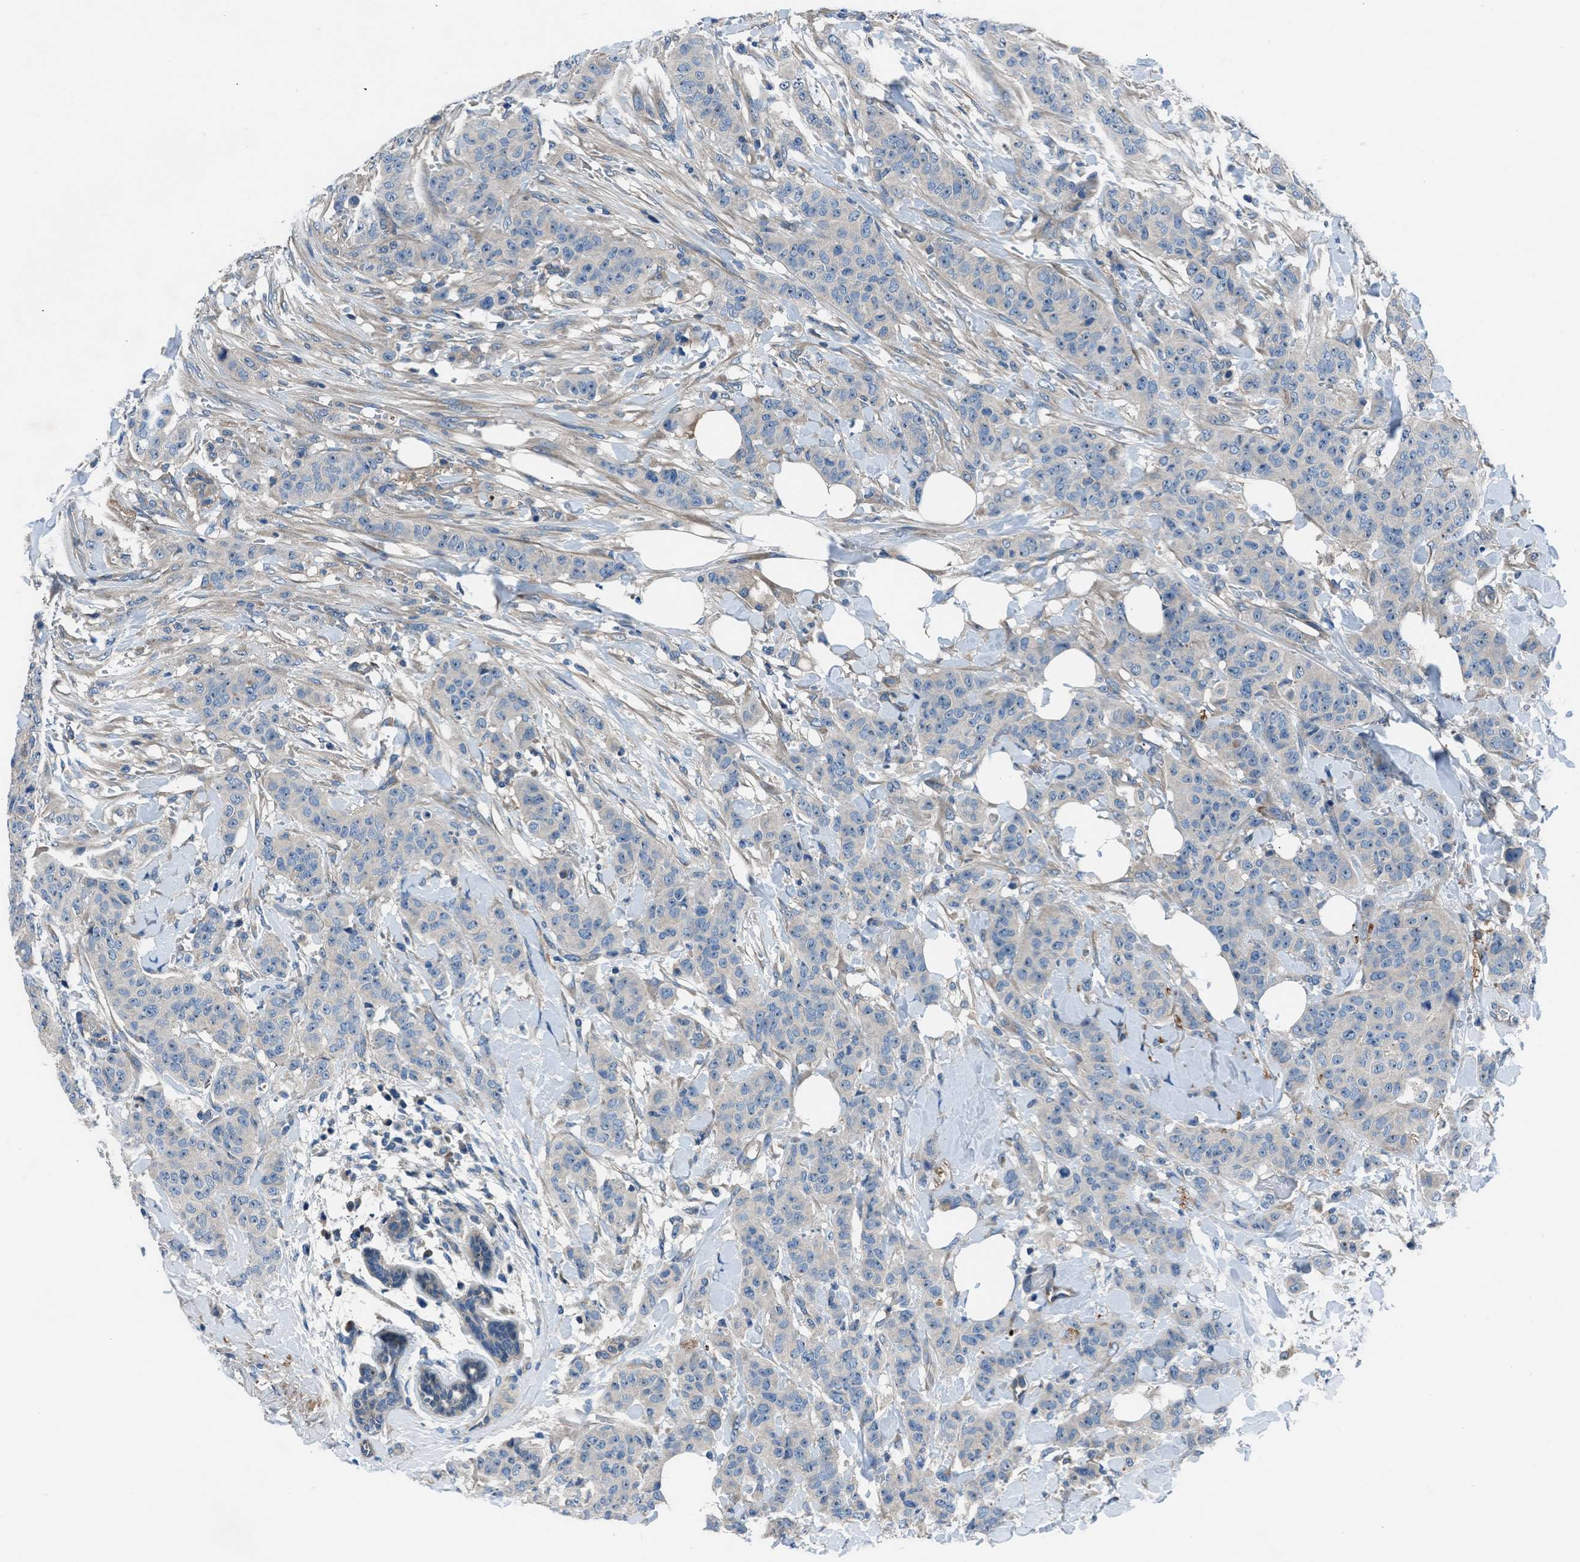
{"staining": {"intensity": "negative", "quantity": "none", "location": "none"}, "tissue": "breast cancer", "cell_type": "Tumor cells", "image_type": "cancer", "snomed": [{"axis": "morphology", "description": "Normal tissue, NOS"}, {"axis": "morphology", "description": "Duct carcinoma"}, {"axis": "topography", "description": "Breast"}], "caption": "Photomicrograph shows no protein positivity in tumor cells of breast infiltrating ductal carcinoma tissue.", "gene": "SLC38A6", "patient": {"sex": "female", "age": 40}}